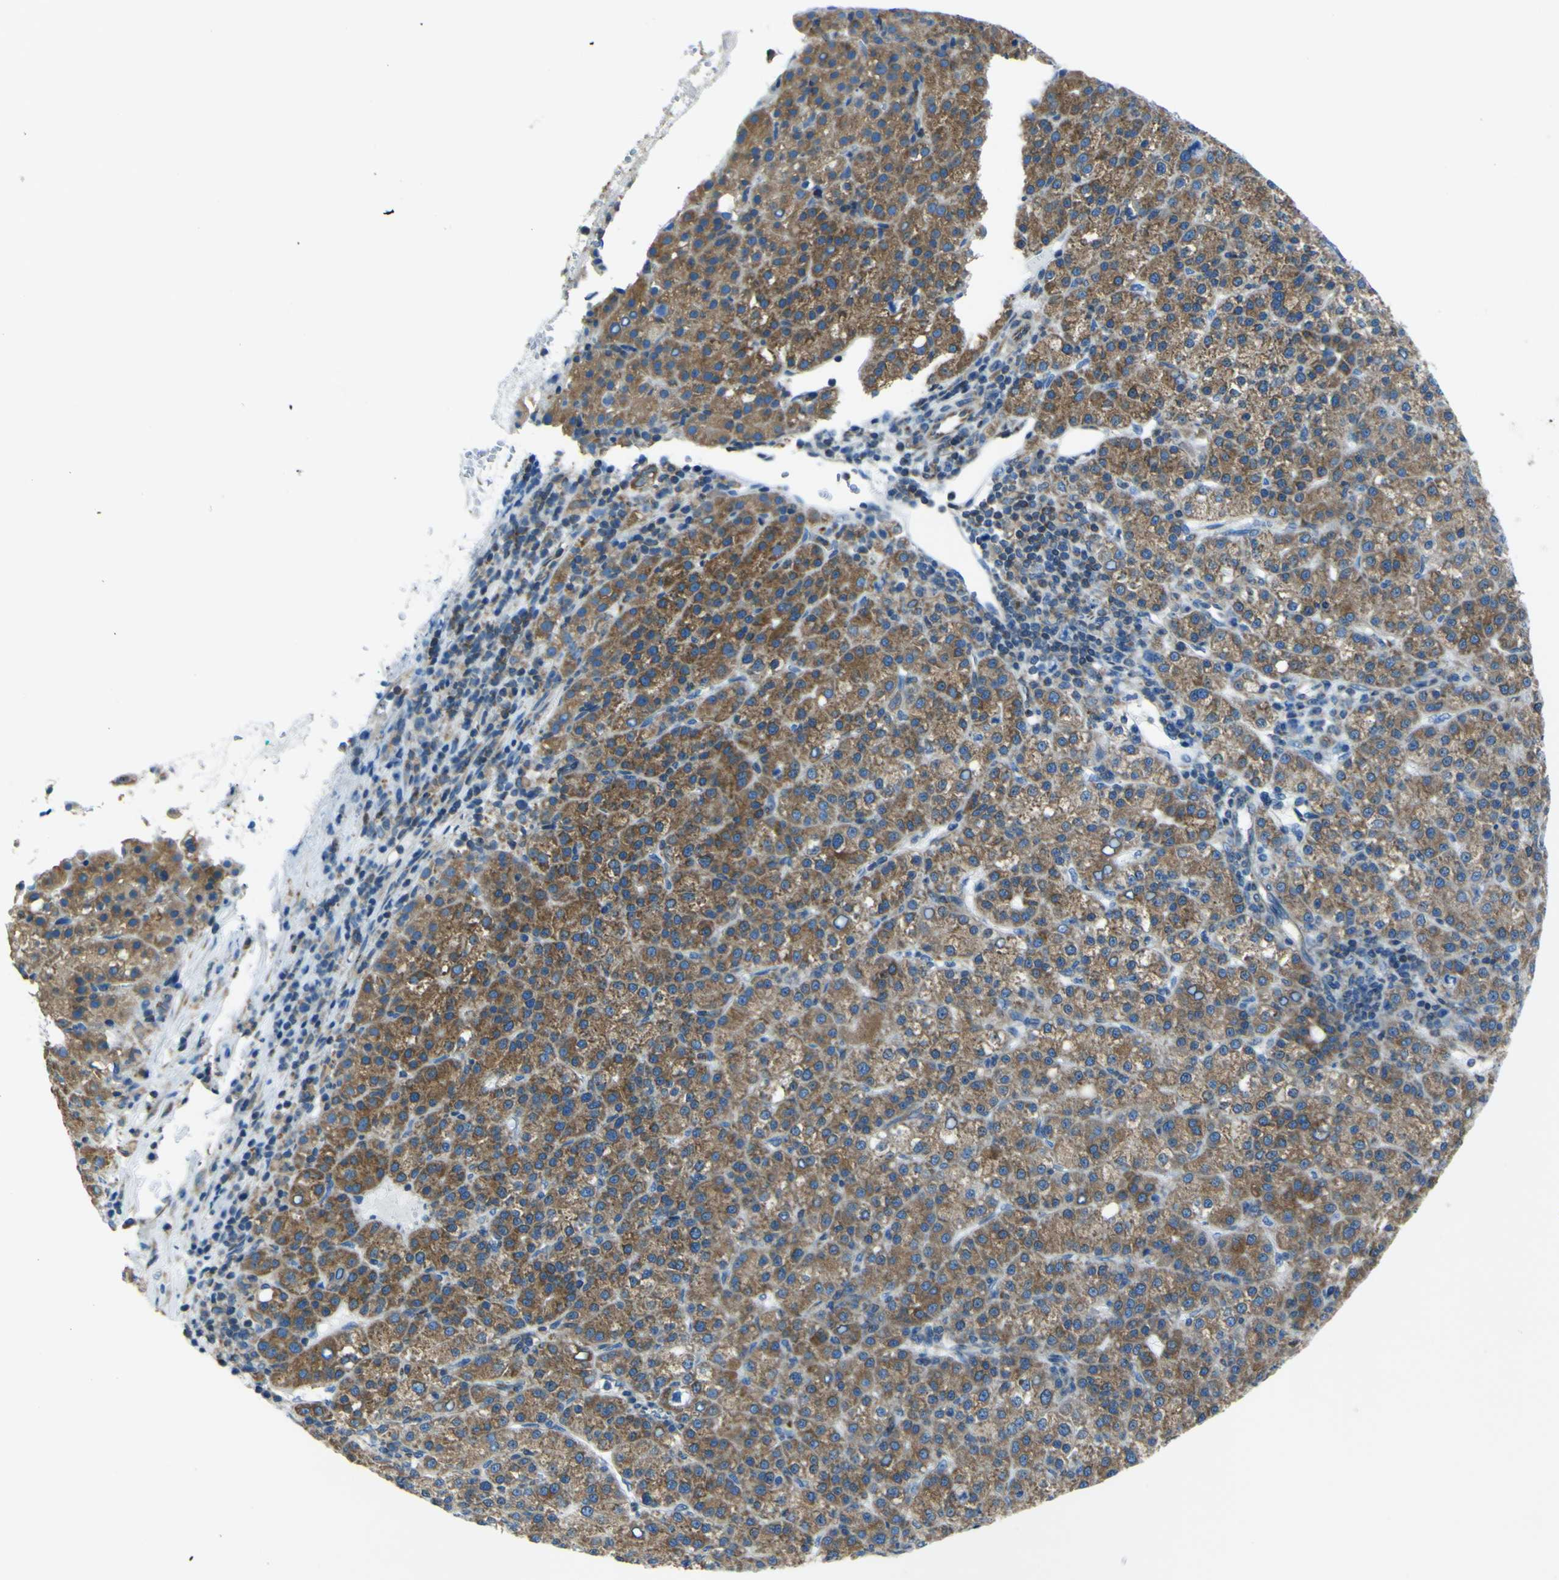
{"staining": {"intensity": "moderate", "quantity": ">75%", "location": "cytoplasmic/membranous"}, "tissue": "liver cancer", "cell_type": "Tumor cells", "image_type": "cancer", "snomed": [{"axis": "morphology", "description": "Carcinoma, Hepatocellular, NOS"}, {"axis": "topography", "description": "Liver"}], "caption": "There is medium levels of moderate cytoplasmic/membranous staining in tumor cells of liver cancer, as demonstrated by immunohistochemical staining (brown color).", "gene": "STIM1", "patient": {"sex": "female", "age": 58}}